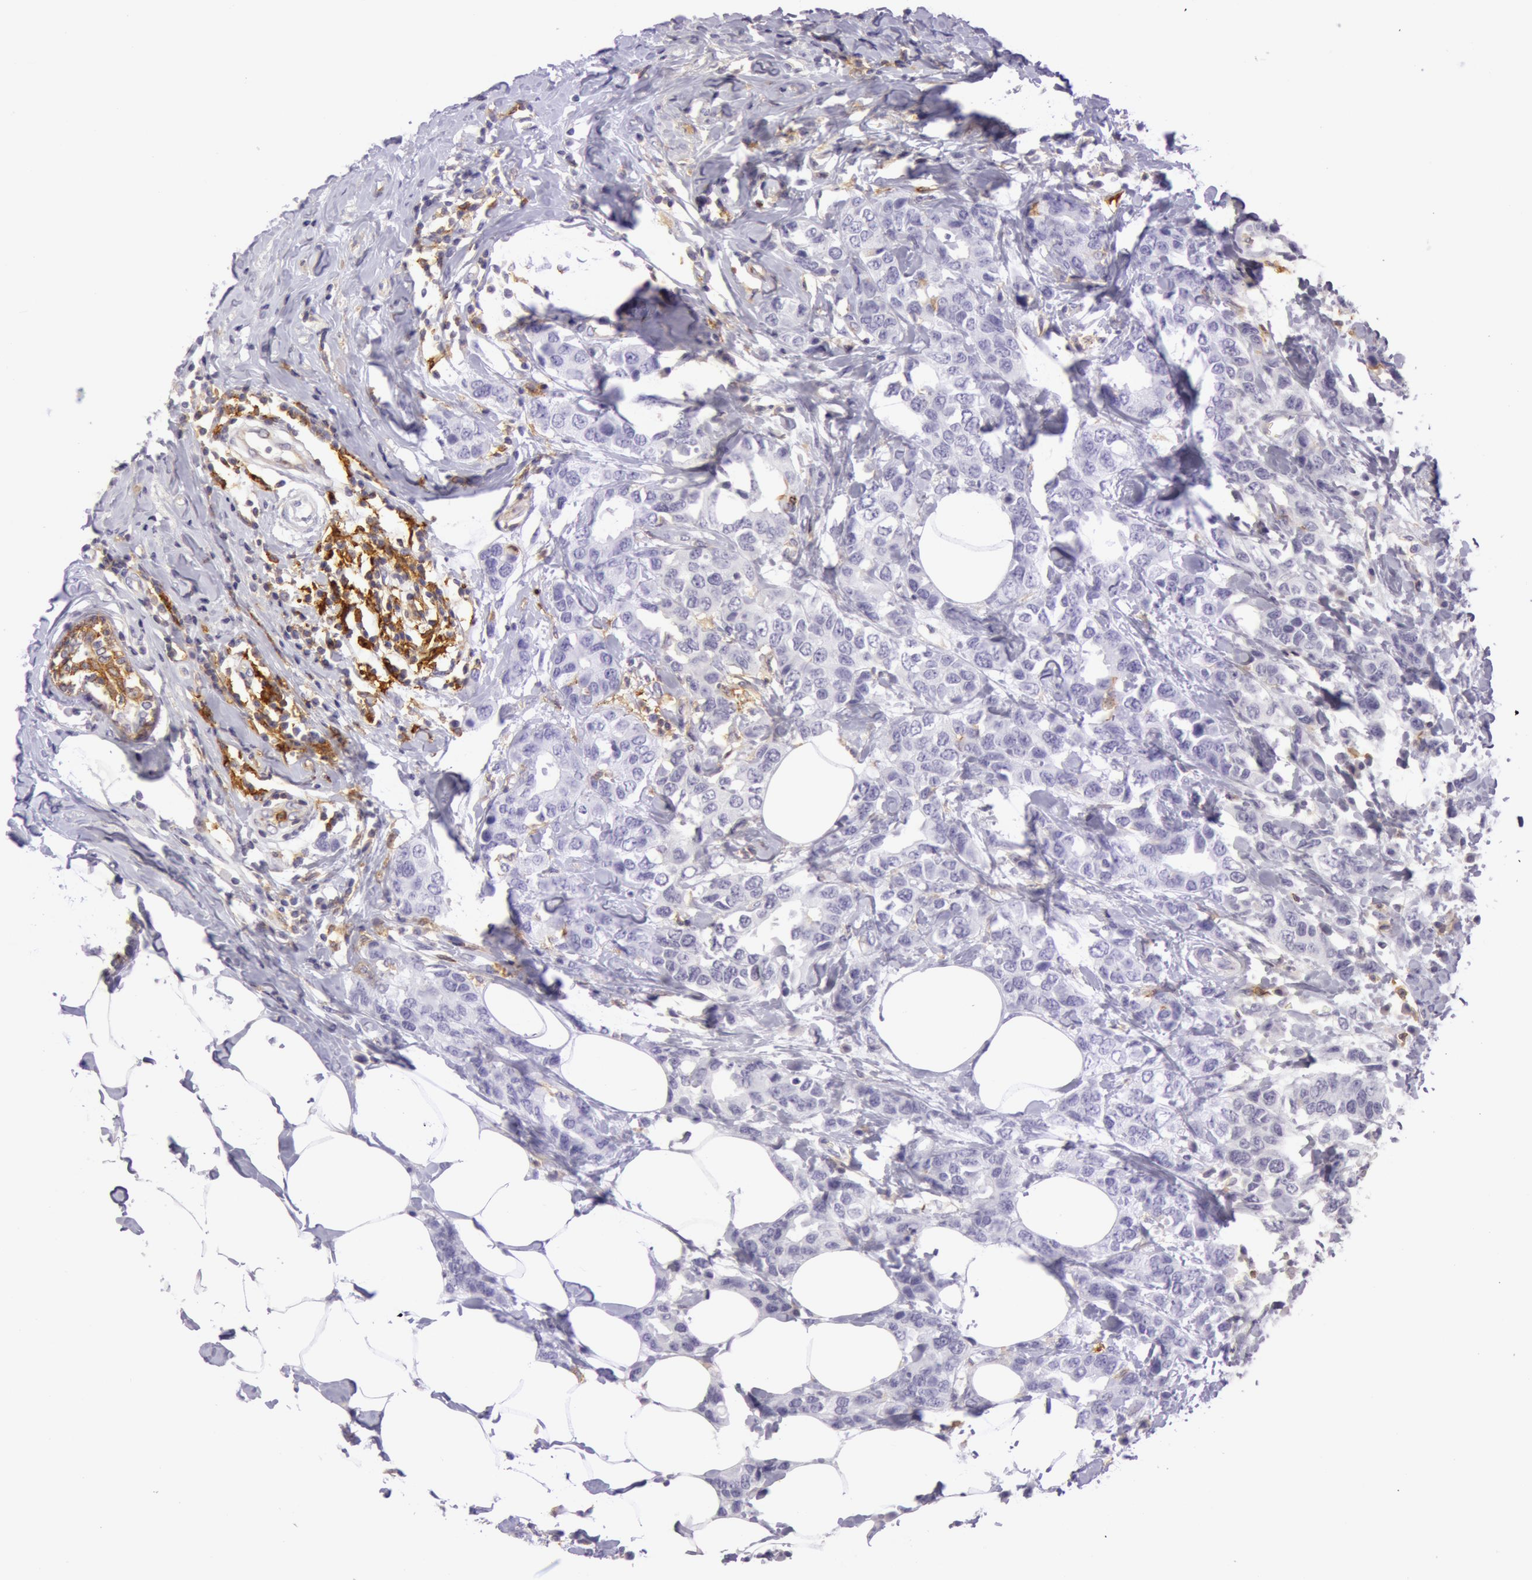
{"staining": {"intensity": "moderate", "quantity": "25%-75%", "location": "cytoplasmic/membranous"}, "tissue": "breast cancer", "cell_type": "Tumor cells", "image_type": "cancer", "snomed": [{"axis": "morphology", "description": "Normal tissue, NOS"}, {"axis": "morphology", "description": "Duct carcinoma"}, {"axis": "topography", "description": "Breast"}], "caption": "High-power microscopy captured an immunohistochemistry image of breast cancer (infiltrating ductal carcinoma), revealing moderate cytoplasmic/membranous expression in approximately 25%-75% of tumor cells.", "gene": "LY75", "patient": {"sex": "female", "age": 50}}